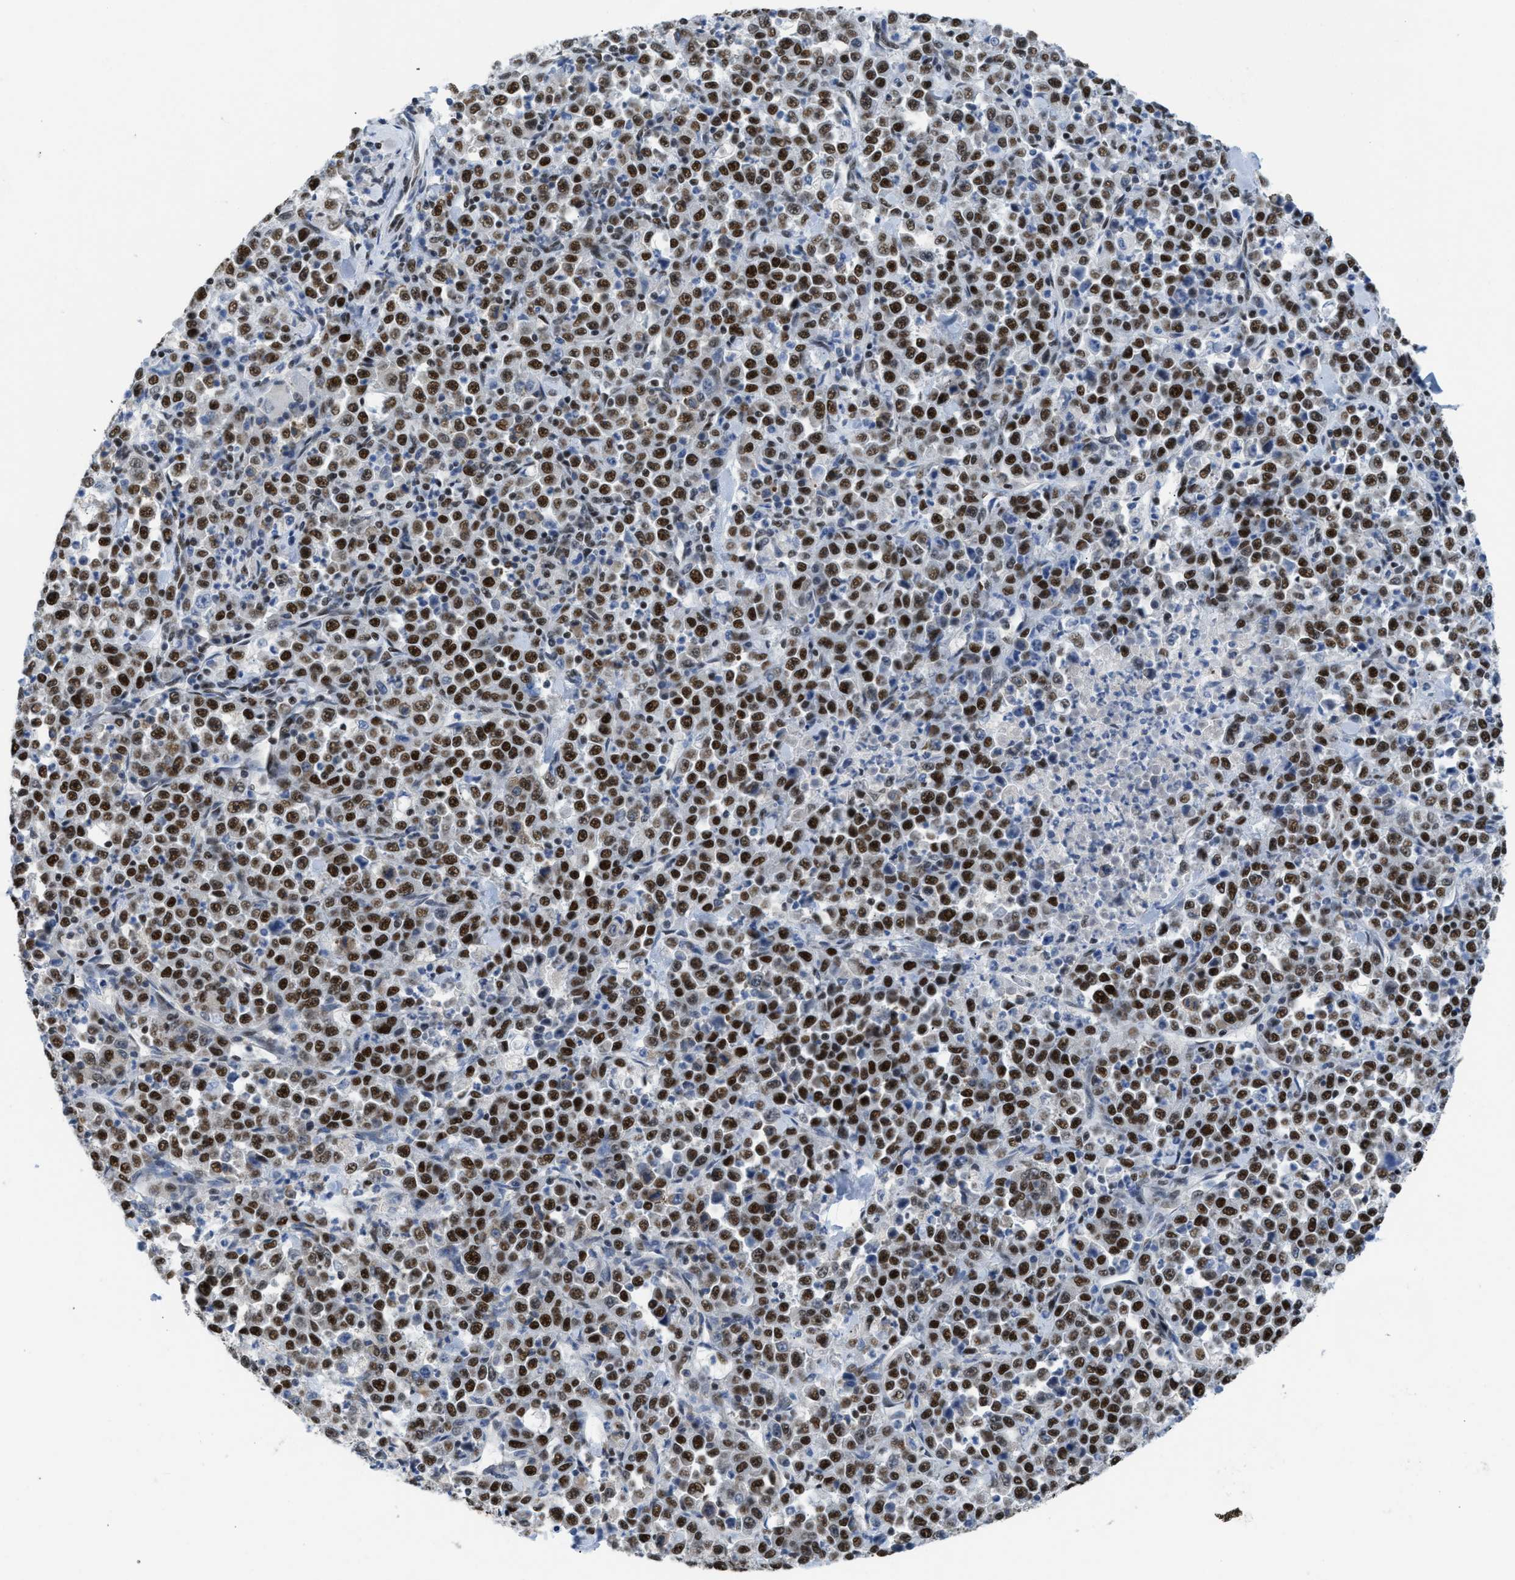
{"staining": {"intensity": "strong", "quantity": ">75%", "location": "nuclear"}, "tissue": "stomach cancer", "cell_type": "Tumor cells", "image_type": "cancer", "snomed": [{"axis": "morphology", "description": "Normal tissue, NOS"}, {"axis": "morphology", "description": "Adenocarcinoma, NOS"}, {"axis": "topography", "description": "Stomach, upper"}, {"axis": "topography", "description": "Stomach"}], "caption": "About >75% of tumor cells in adenocarcinoma (stomach) exhibit strong nuclear protein staining as visualized by brown immunohistochemical staining.", "gene": "SCAF4", "patient": {"sex": "male", "age": 59}}